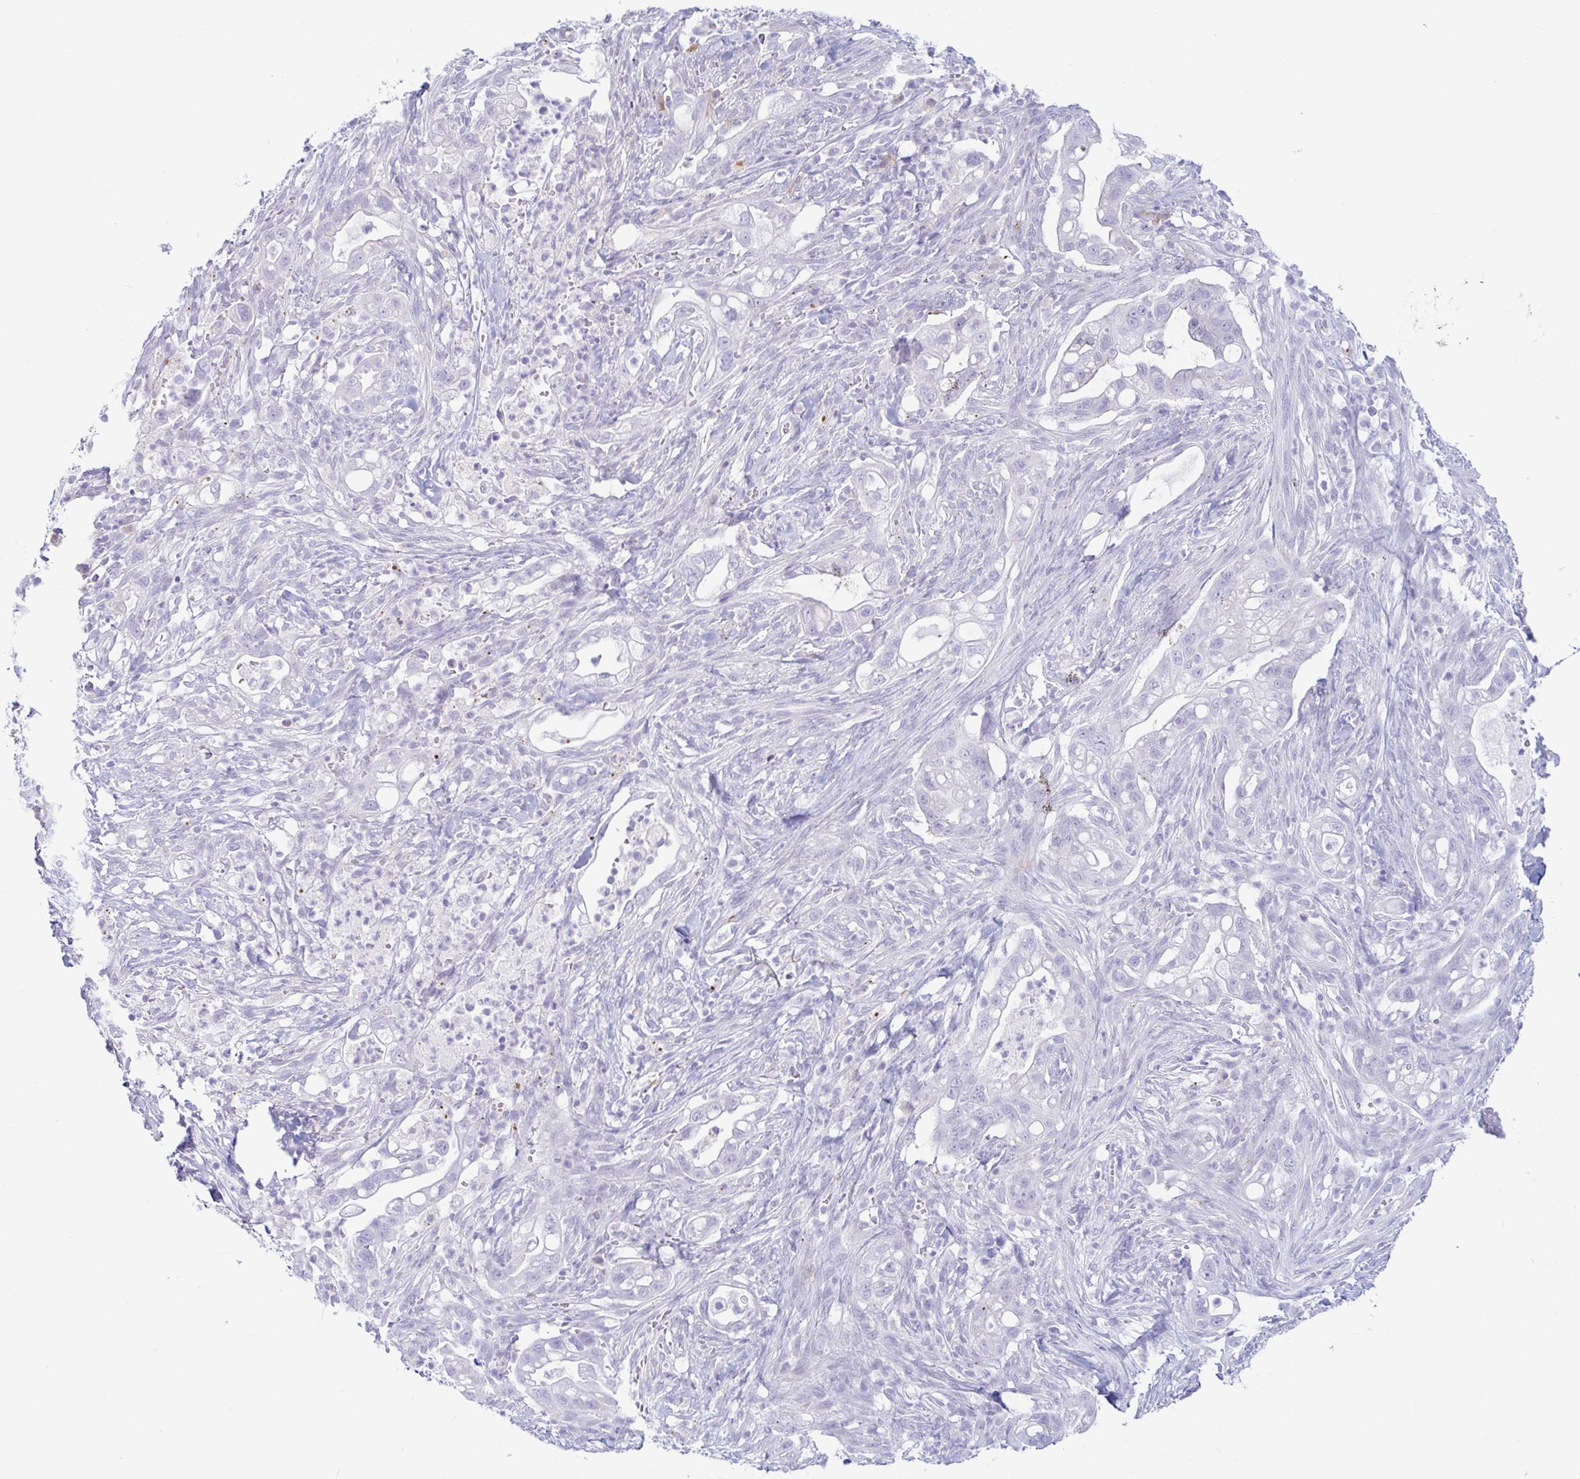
{"staining": {"intensity": "negative", "quantity": "none", "location": "none"}, "tissue": "pancreatic cancer", "cell_type": "Tumor cells", "image_type": "cancer", "snomed": [{"axis": "morphology", "description": "Adenocarcinoma, NOS"}, {"axis": "topography", "description": "Pancreas"}], "caption": "Image shows no significant protein expression in tumor cells of pancreatic cancer.", "gene": "ERICH6", "patient": {"sex": "male", "age": 44}}